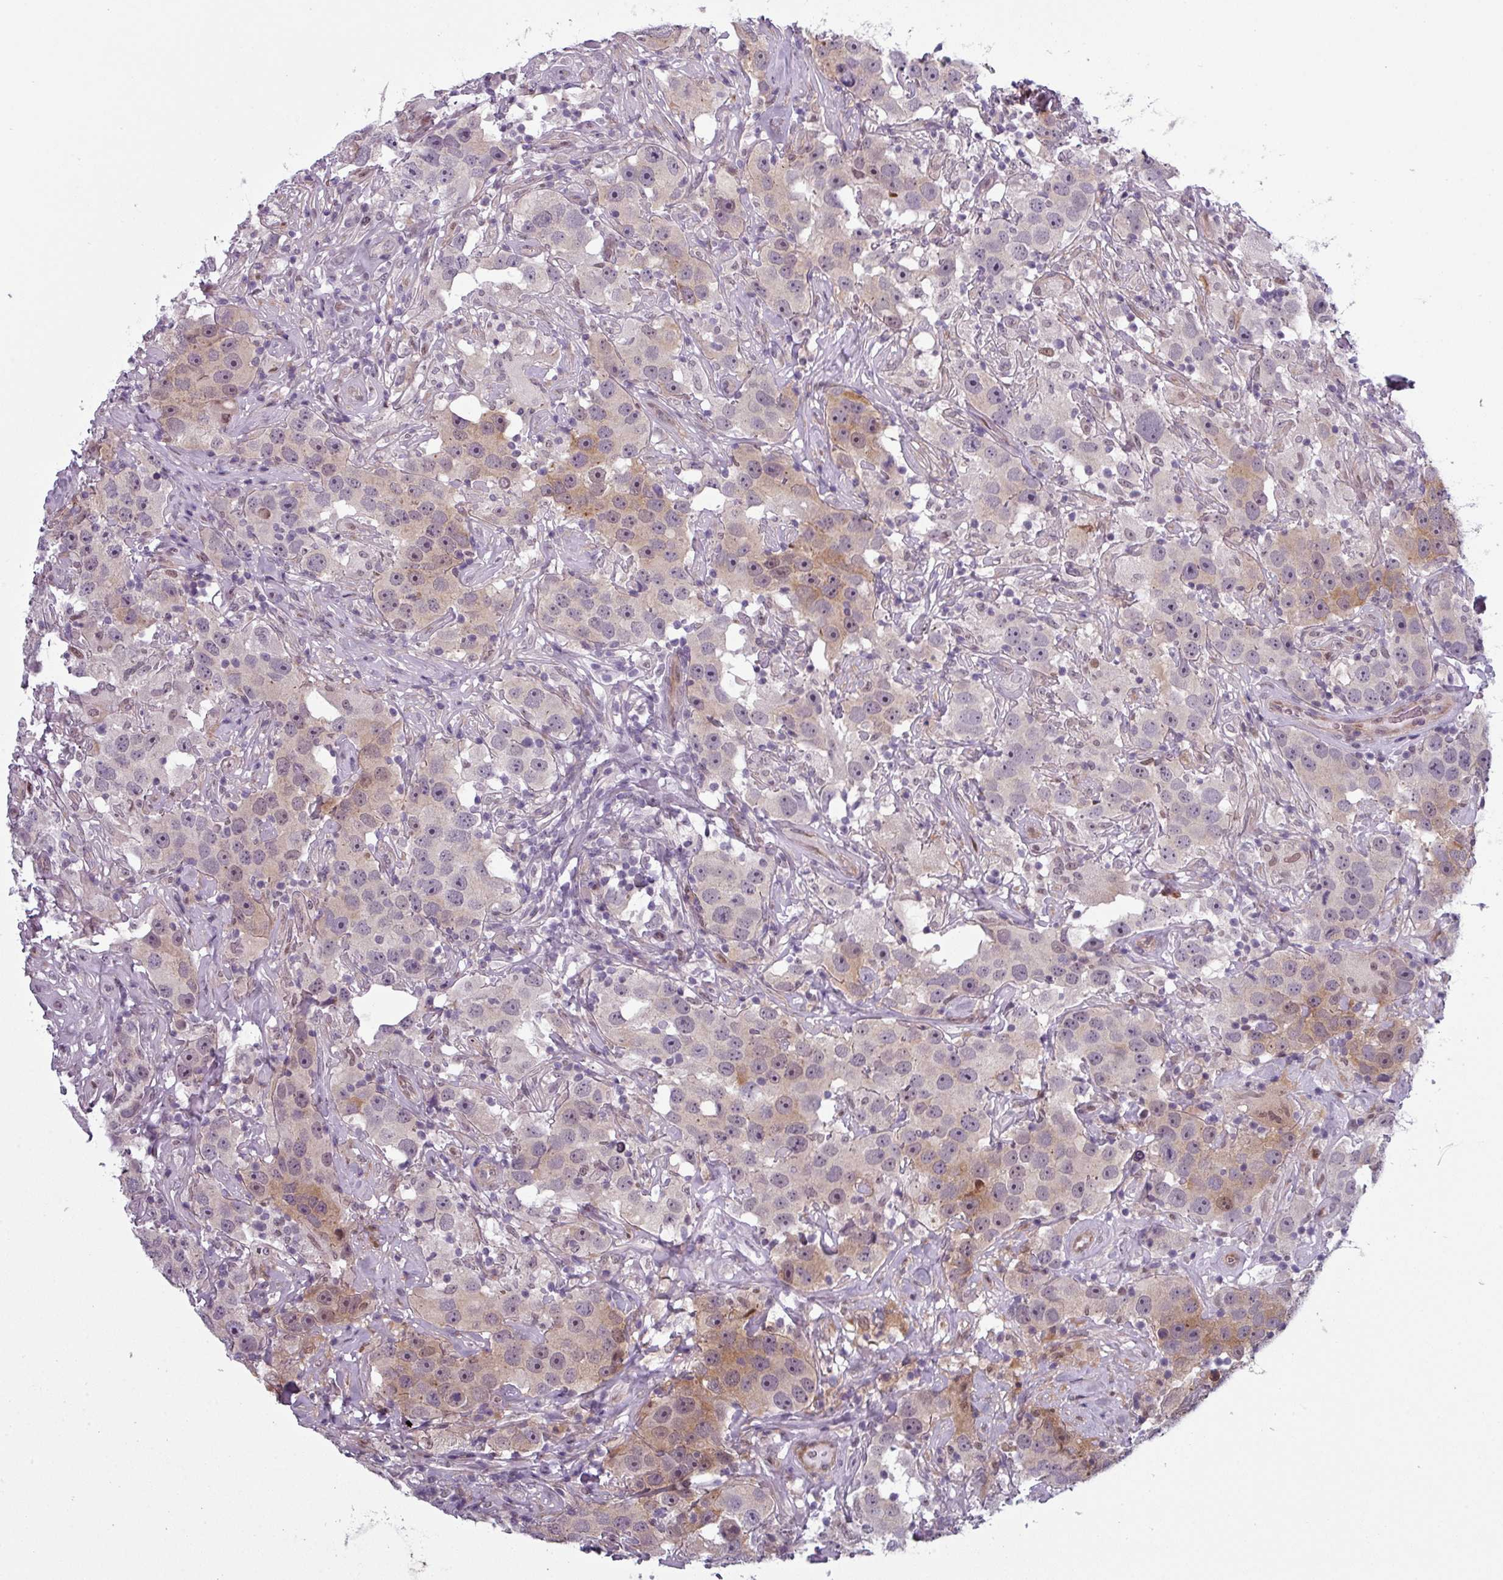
{"staining": {"intensity": "moderate", "quantity": "<25%", "location": "cytoplasmic/membranous"}, "tissue": "testis cancer", "cell_type": "Tumor cells", "image_type": "cancer", "snomed": [{"axis": "morphology", "description": "Seminoma, NOS"}, {"axis": "topography", "description": "Testis"}], "caption": "IHC staining of testis cancer (seminoma), which reveals low levels of moderate cytoplasmic/membranous staining in about <25% of tumor cells indicating moderate cytoplasmic/membranous protein expression. The staining was performed using DAB (brown) for protein detection and nuclei were counterstained in hematoxylin (blue).", "gene": "PRAMEF12", "patient": {"sex": "male", "age": 49}}